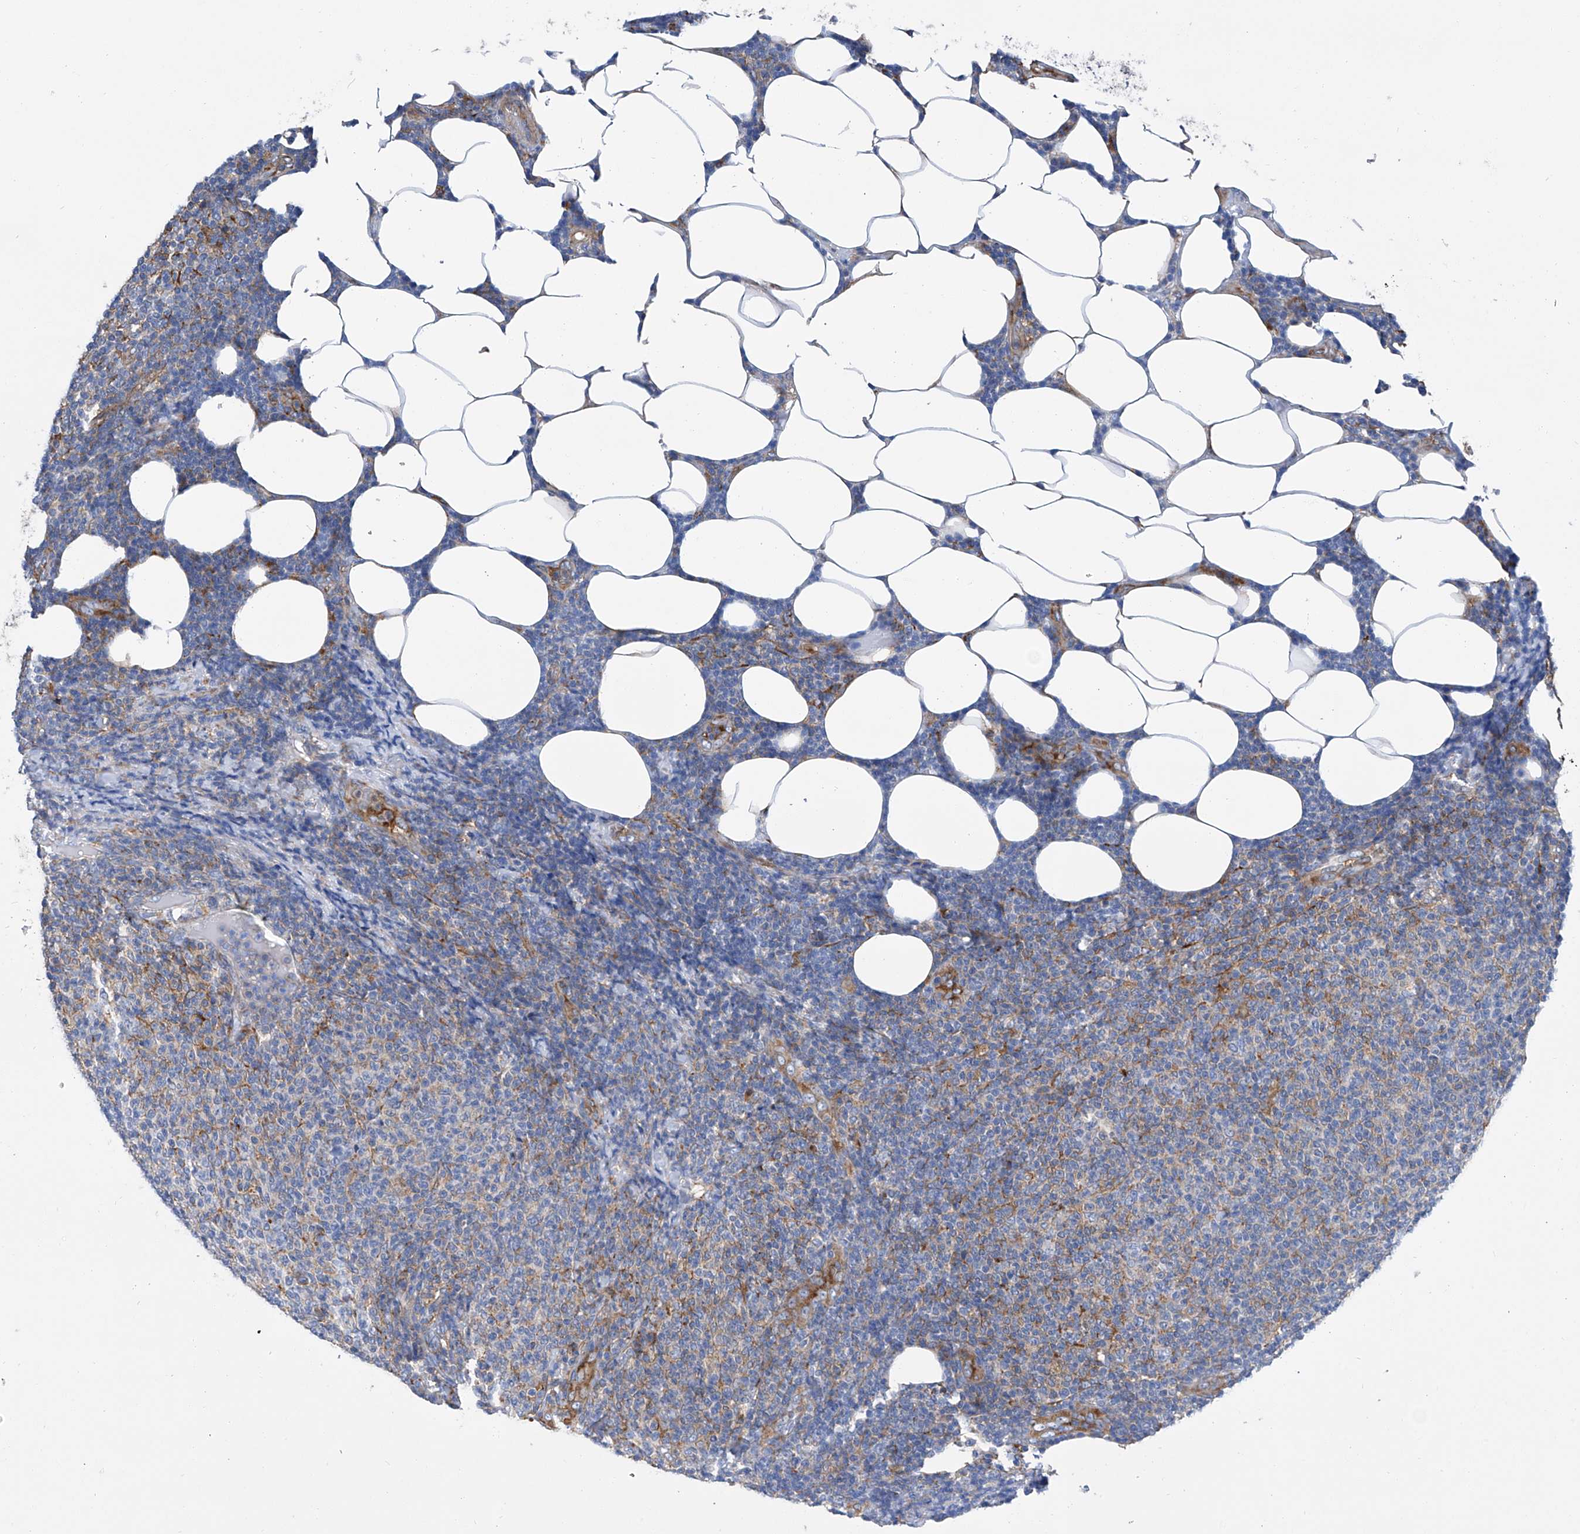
{"staining": {"intensity": "negative", "quantity": "none", "location": "none"}, "tissue": "lymphoma", "cell_type": "Tumor cells", "image_type": "cancer", "snomed": [{"axis": "morphology", "description": "Malignant lymphoma, non-Hodgkin's type, Low grade"}, {"axis": "topography", "description": "Lymph node"}], "caption": "This is an immunohistochemistry (IHC) histopathology image of low-grade malignant lymphoma, non-Hodgkin's type. There is no staining in tumor cells.", "gene": "GPT", "patient": {"sex": "male", "age": 66}}